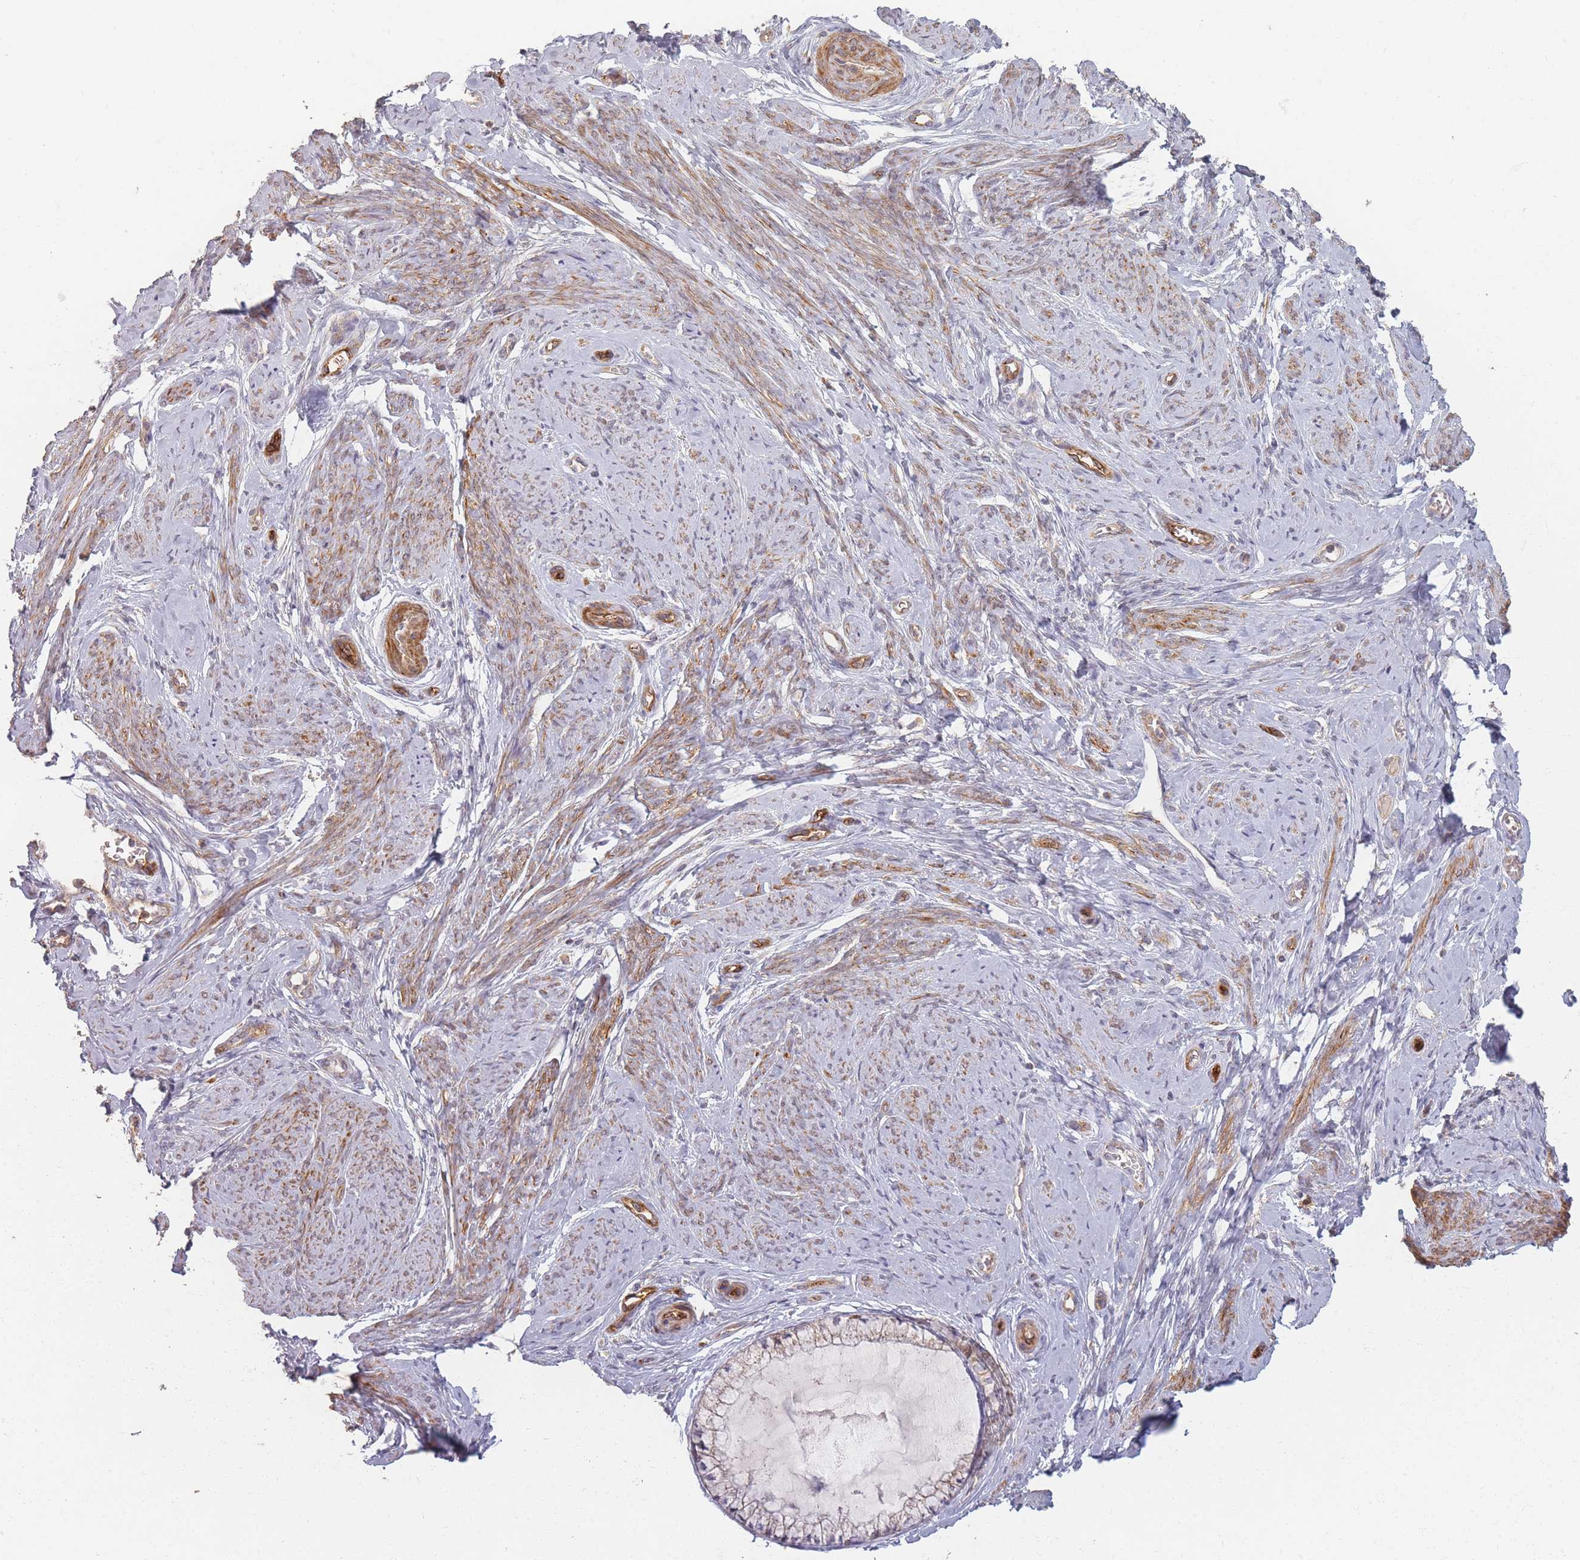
{"staining": {"intensity": "weak", "quantity": "25%-75%", "location": "cytoplasmic/membranous"}, "tissue": "cervix", "cell_type": "Glandular cells", "image_type": "normal", "snomed": [{"axis": "morphology", "description": "Normal tissue, NOS"}, {"axis": "topography", "description": "Cervix"}], "caption": "Immunohistochemical staining of benign human cervix reveals weak cytoplasmic/membranous protein staining in about 25%-75% of glandular cells. (Stains: DAB in brown, nuclei in blue, Microscopy: brightfield microscopy at high magnification).", "gene": "MRPS6", "patient": {"sex": "female", "age": 42}}